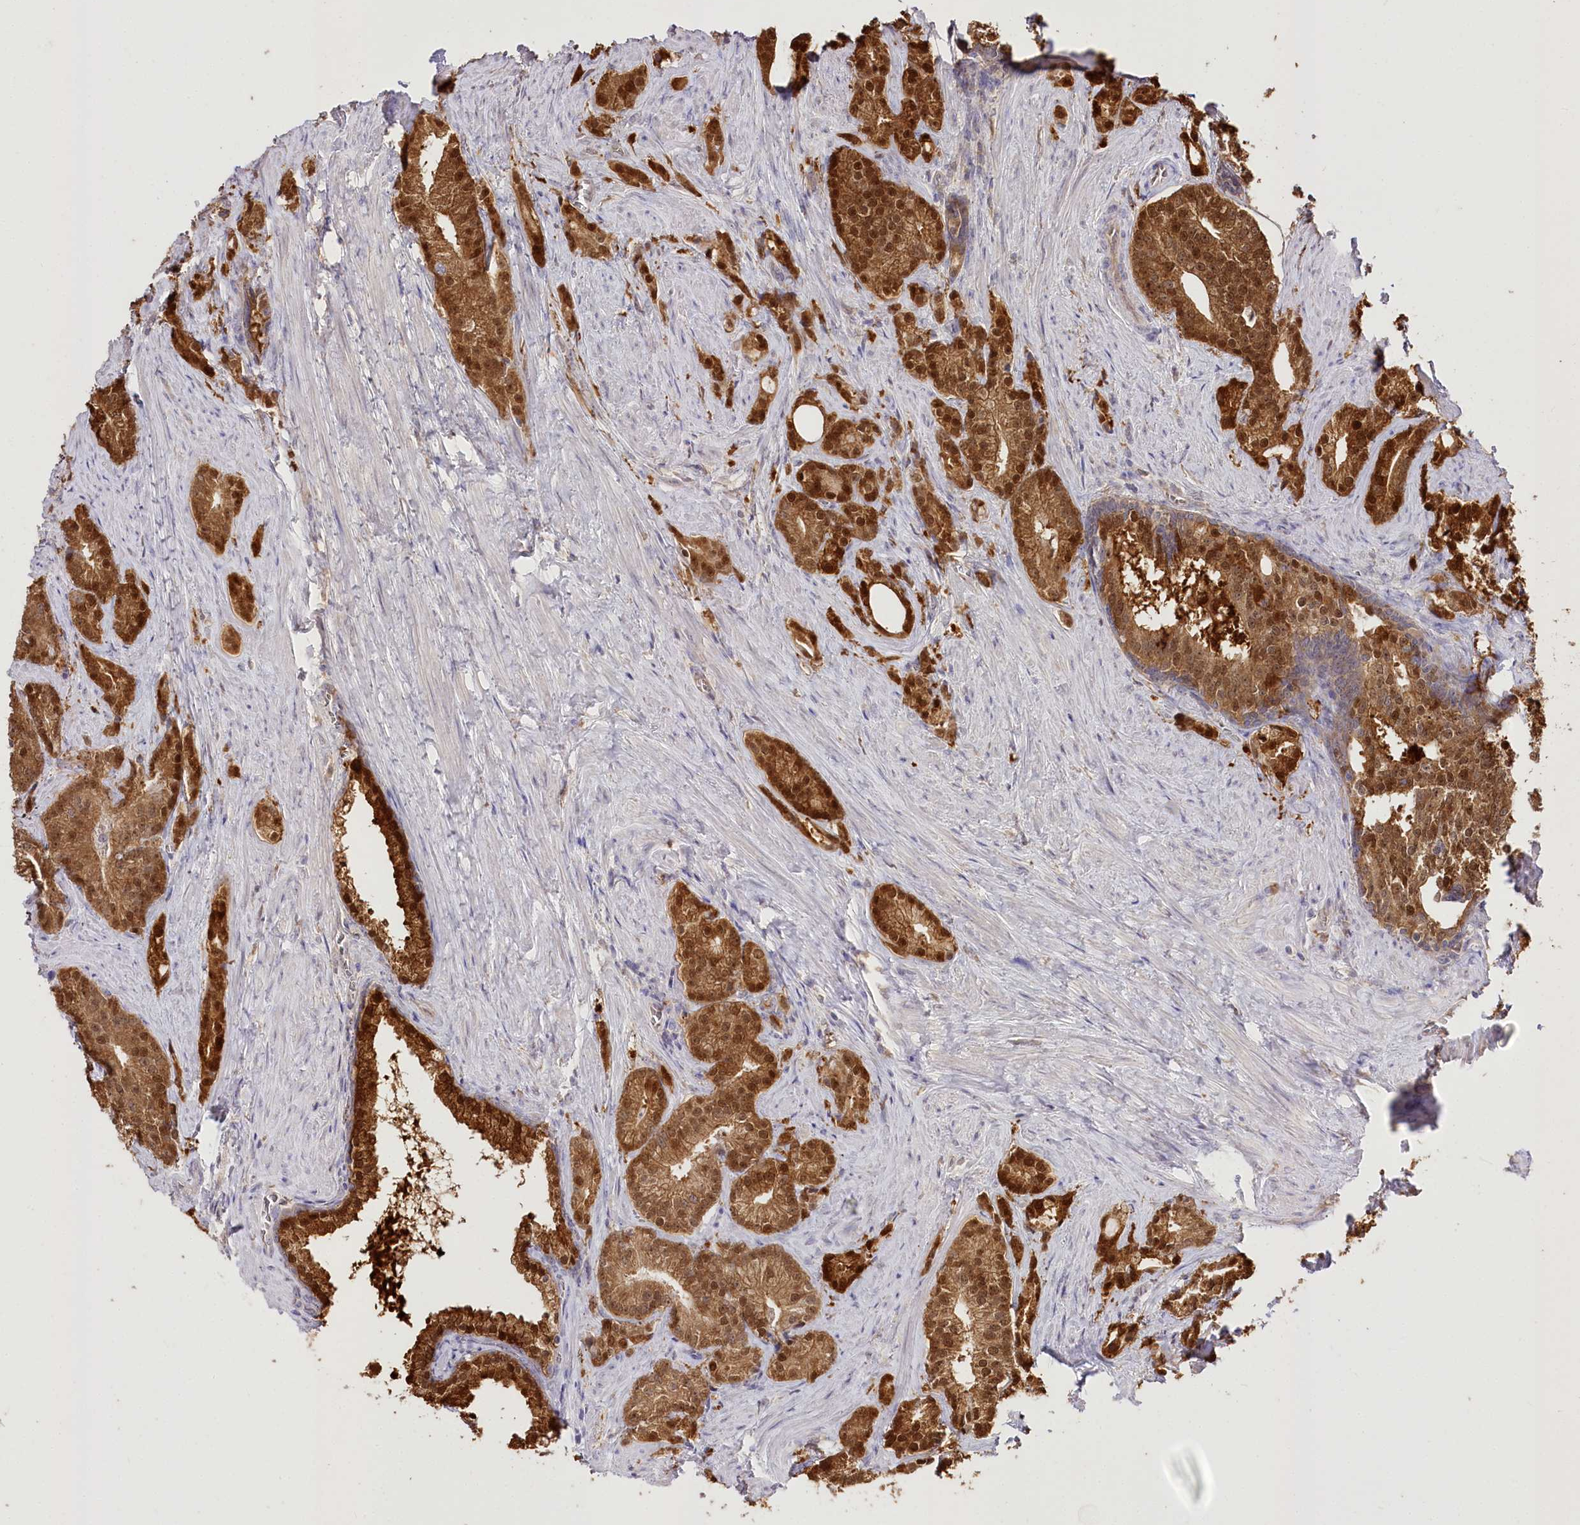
{"staining": {"intensity": "strong", "quantity": ">75%", "location": "cytoplasmic/membranous,nuclear"}, "tissue": "prostate cancer", "cell_type": "Tumor cells", "image_type": "cancer", "snomed": [{"axis": "morphology", "description": "Adenocarcinoma, Low grade"}, {"axis": "topography", "description": "Prostate"}], "caption": "Immunohistochemical staining of adenocarcinoma (low-grade) (prostate) exhibits strong cytoplasmic/membranous and nuclear protein expression in about >75% of tumor cells.", "gene": "R3HDM2", "patient": {"sex": "male", "age": 71}}